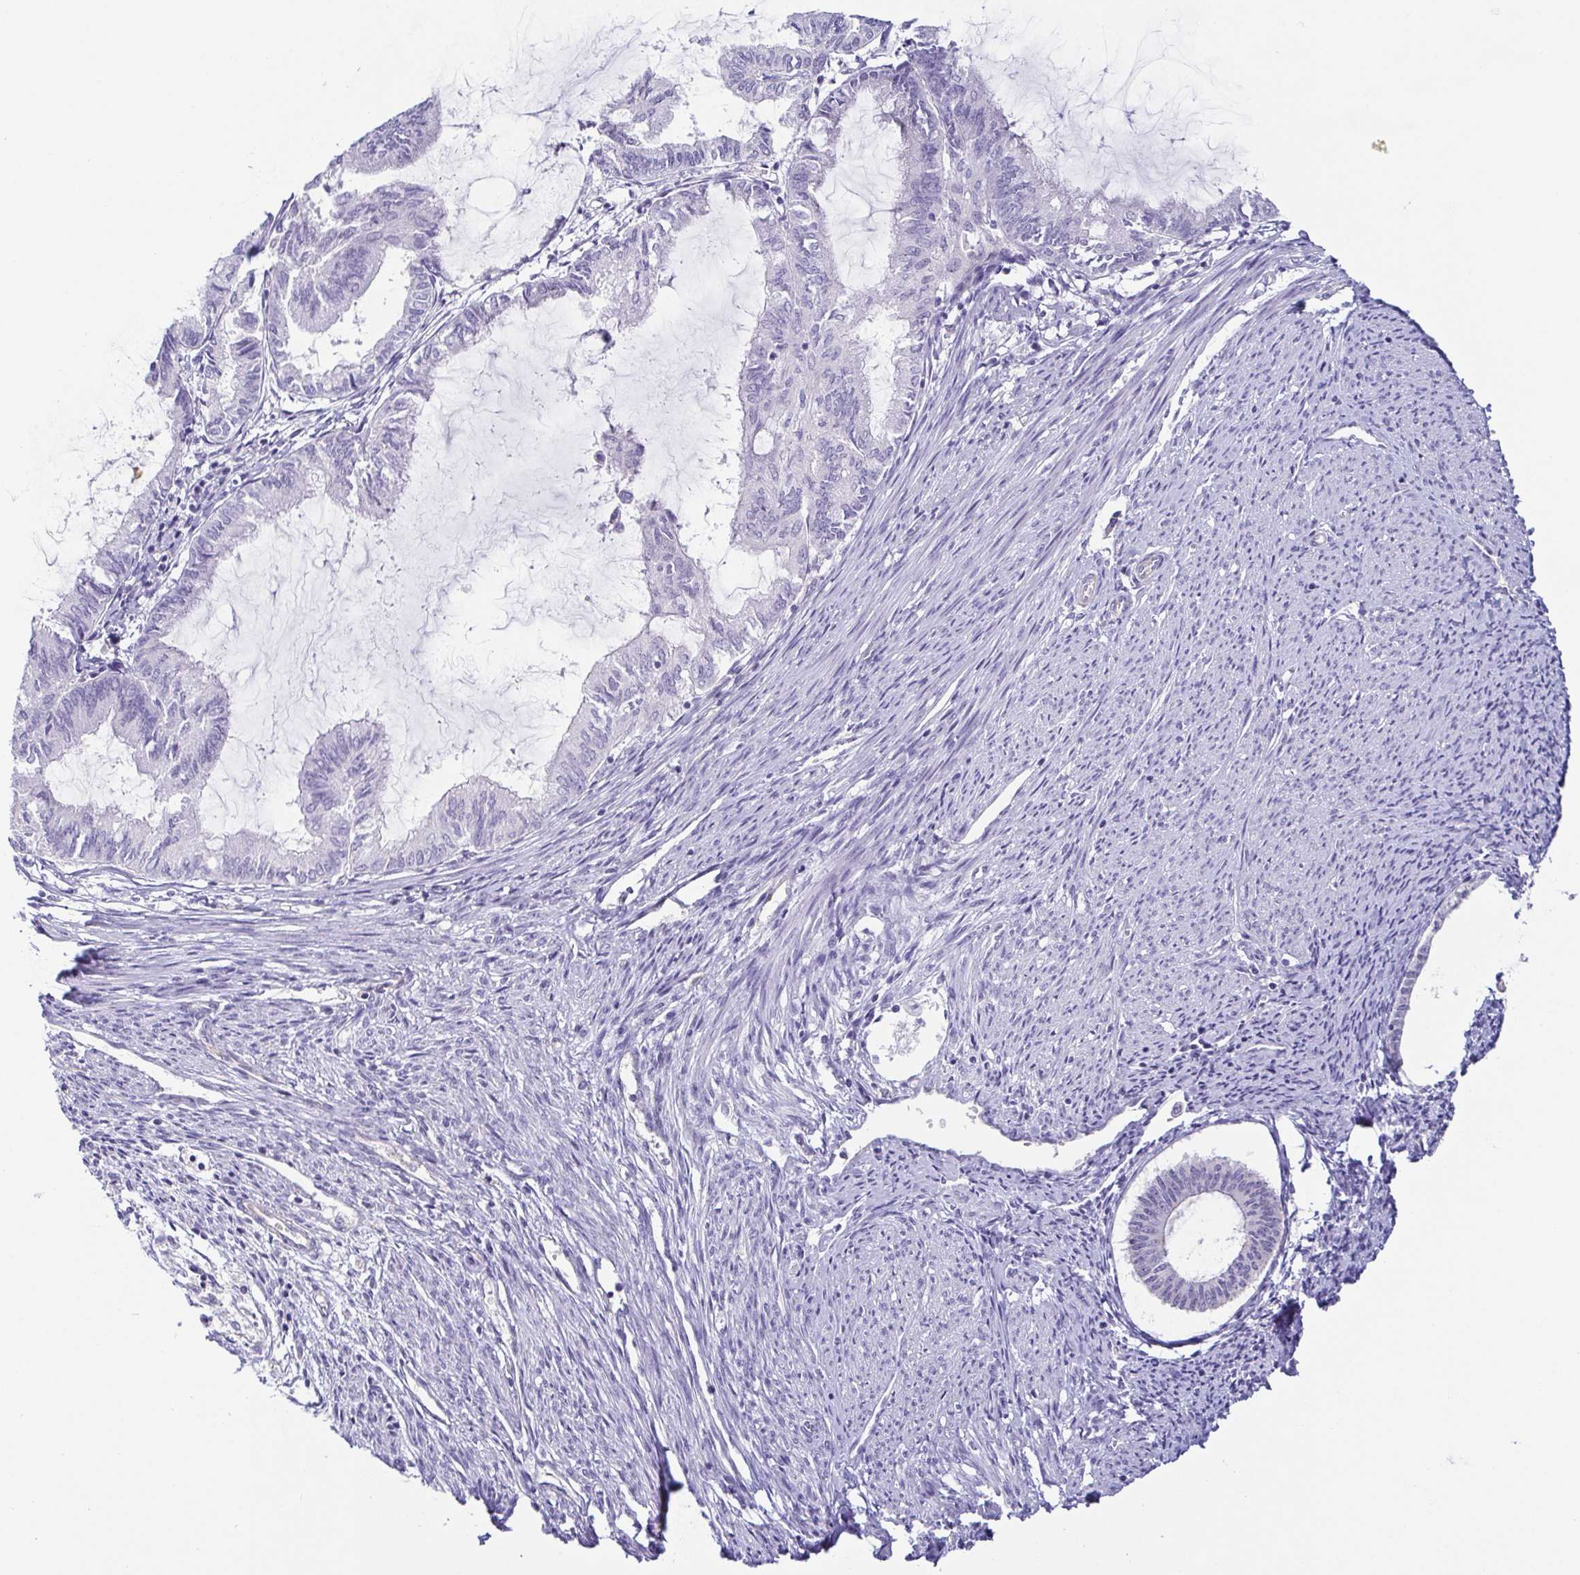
{"staining": {"intensity": "negative", "quantity": "none", "location": "none"}, "tissue": "endometrial cancer", "cell_type": "Tumor cells", "image_type": "cancer", "snomed": [{"axis": "morphology", "description": "Adenocarcinoma, NOS"}, {"axis": "topography", "description": "Endometrium"}], "caption": "Micrograph shows no significant protein expression in tumor cells of adenocarcinoma (endometrial).", "gene": "COL17A1", "patient": {"sex": "female", "age": 86}}